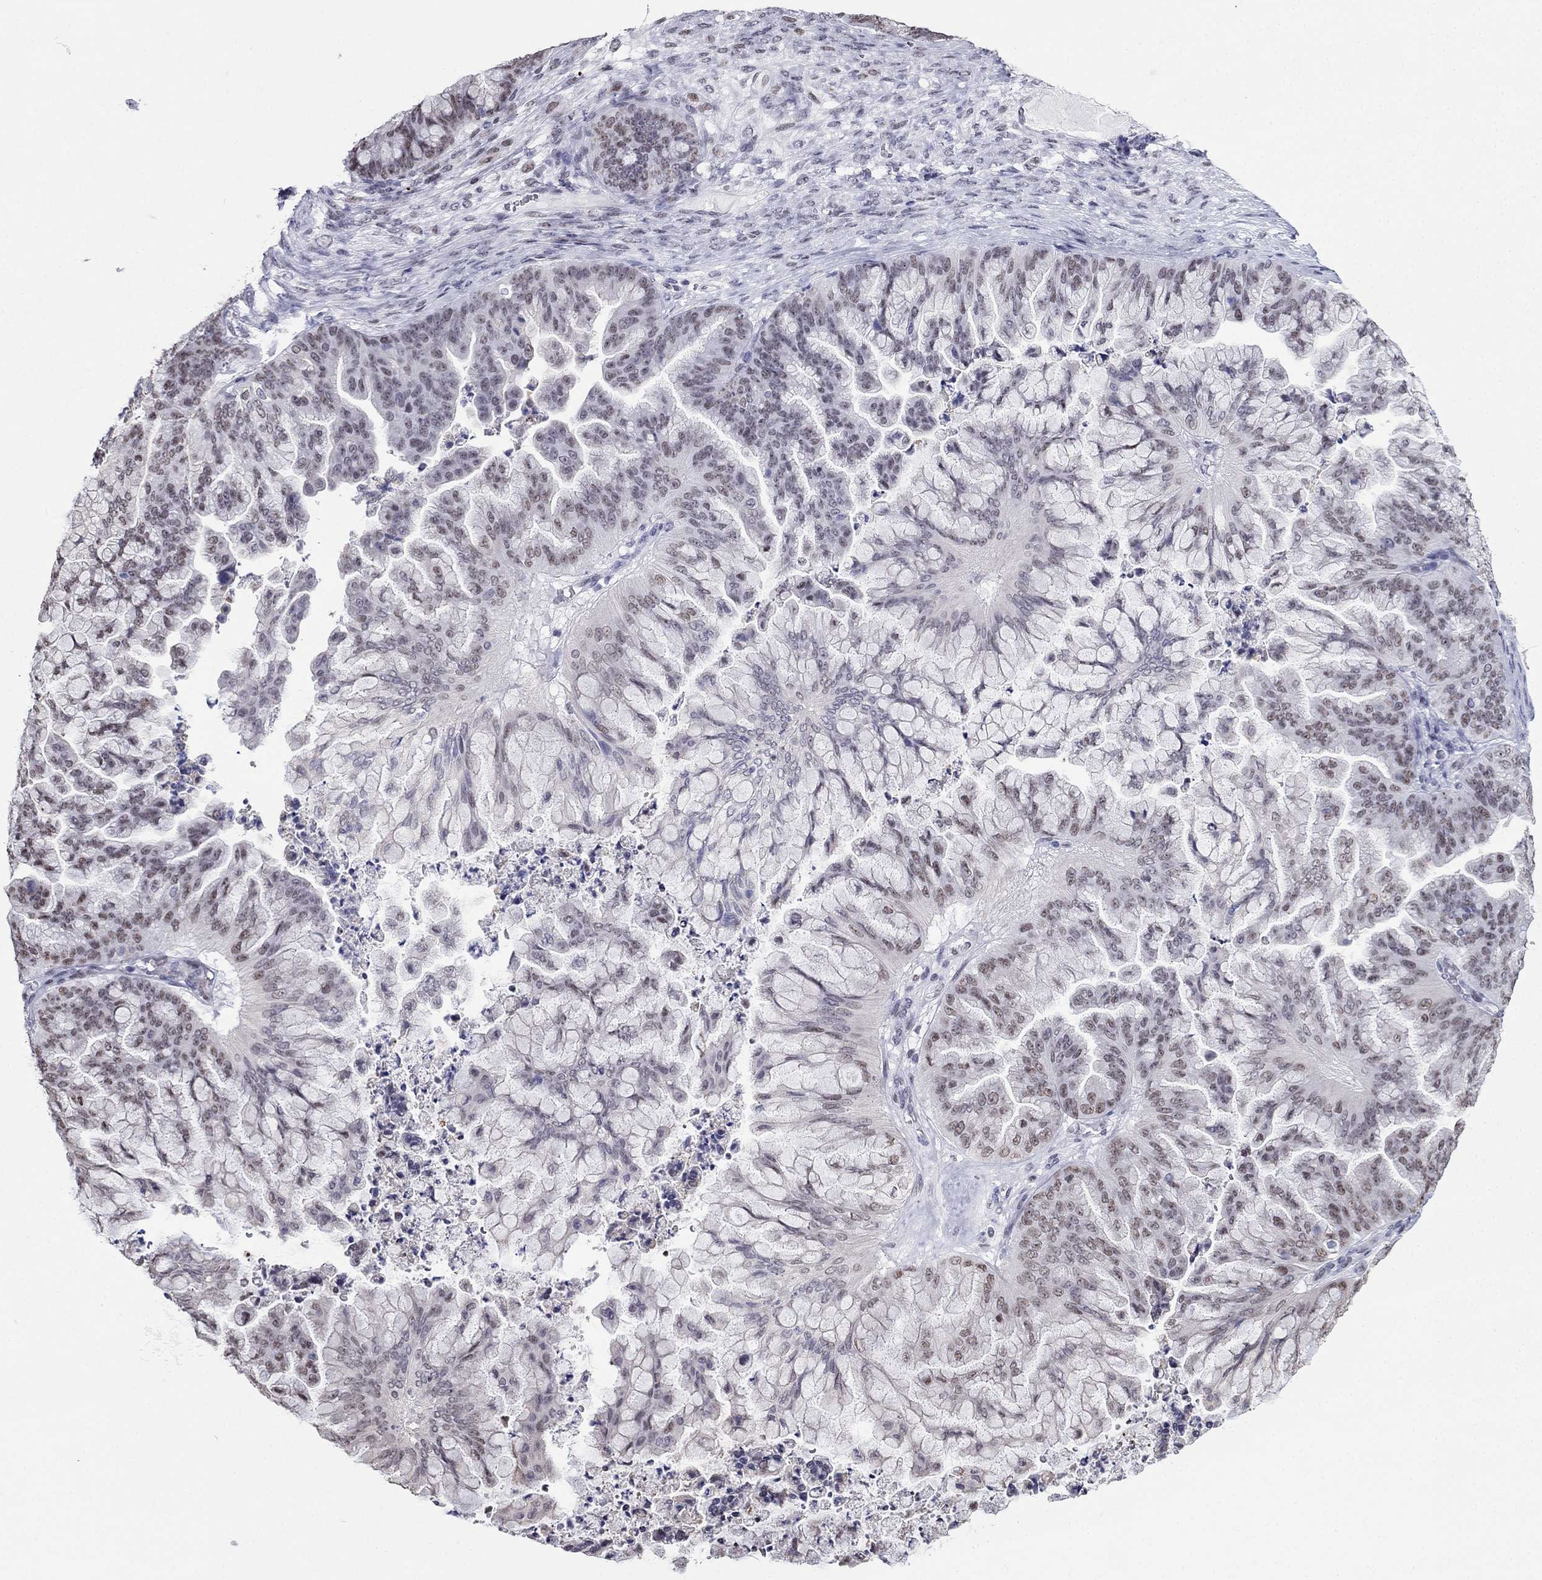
{"staining": {"intensity": "weak", "quantity": "25%-75%", "location": "nuclear"}, "tissue": "ovarian cancer", "cell_type": "Tumor cells", "image_type": "cancer", "snomed": [{"axis": "morphology", "description": "Cystadenocarcinoma, mucinous, NOS"}, {"axis": "topography", "description": "Ovary"}], "caption": "IHC micrograph of human mucinous cystadenocarcinoma (ovarian) stained for a protein (brown), which exhibits low levels of weak nuclear positivity in approximately 25%-75% of tumor cells.", "gene": "PPM1G", "patient": {"sex": "female", "age": 67}}